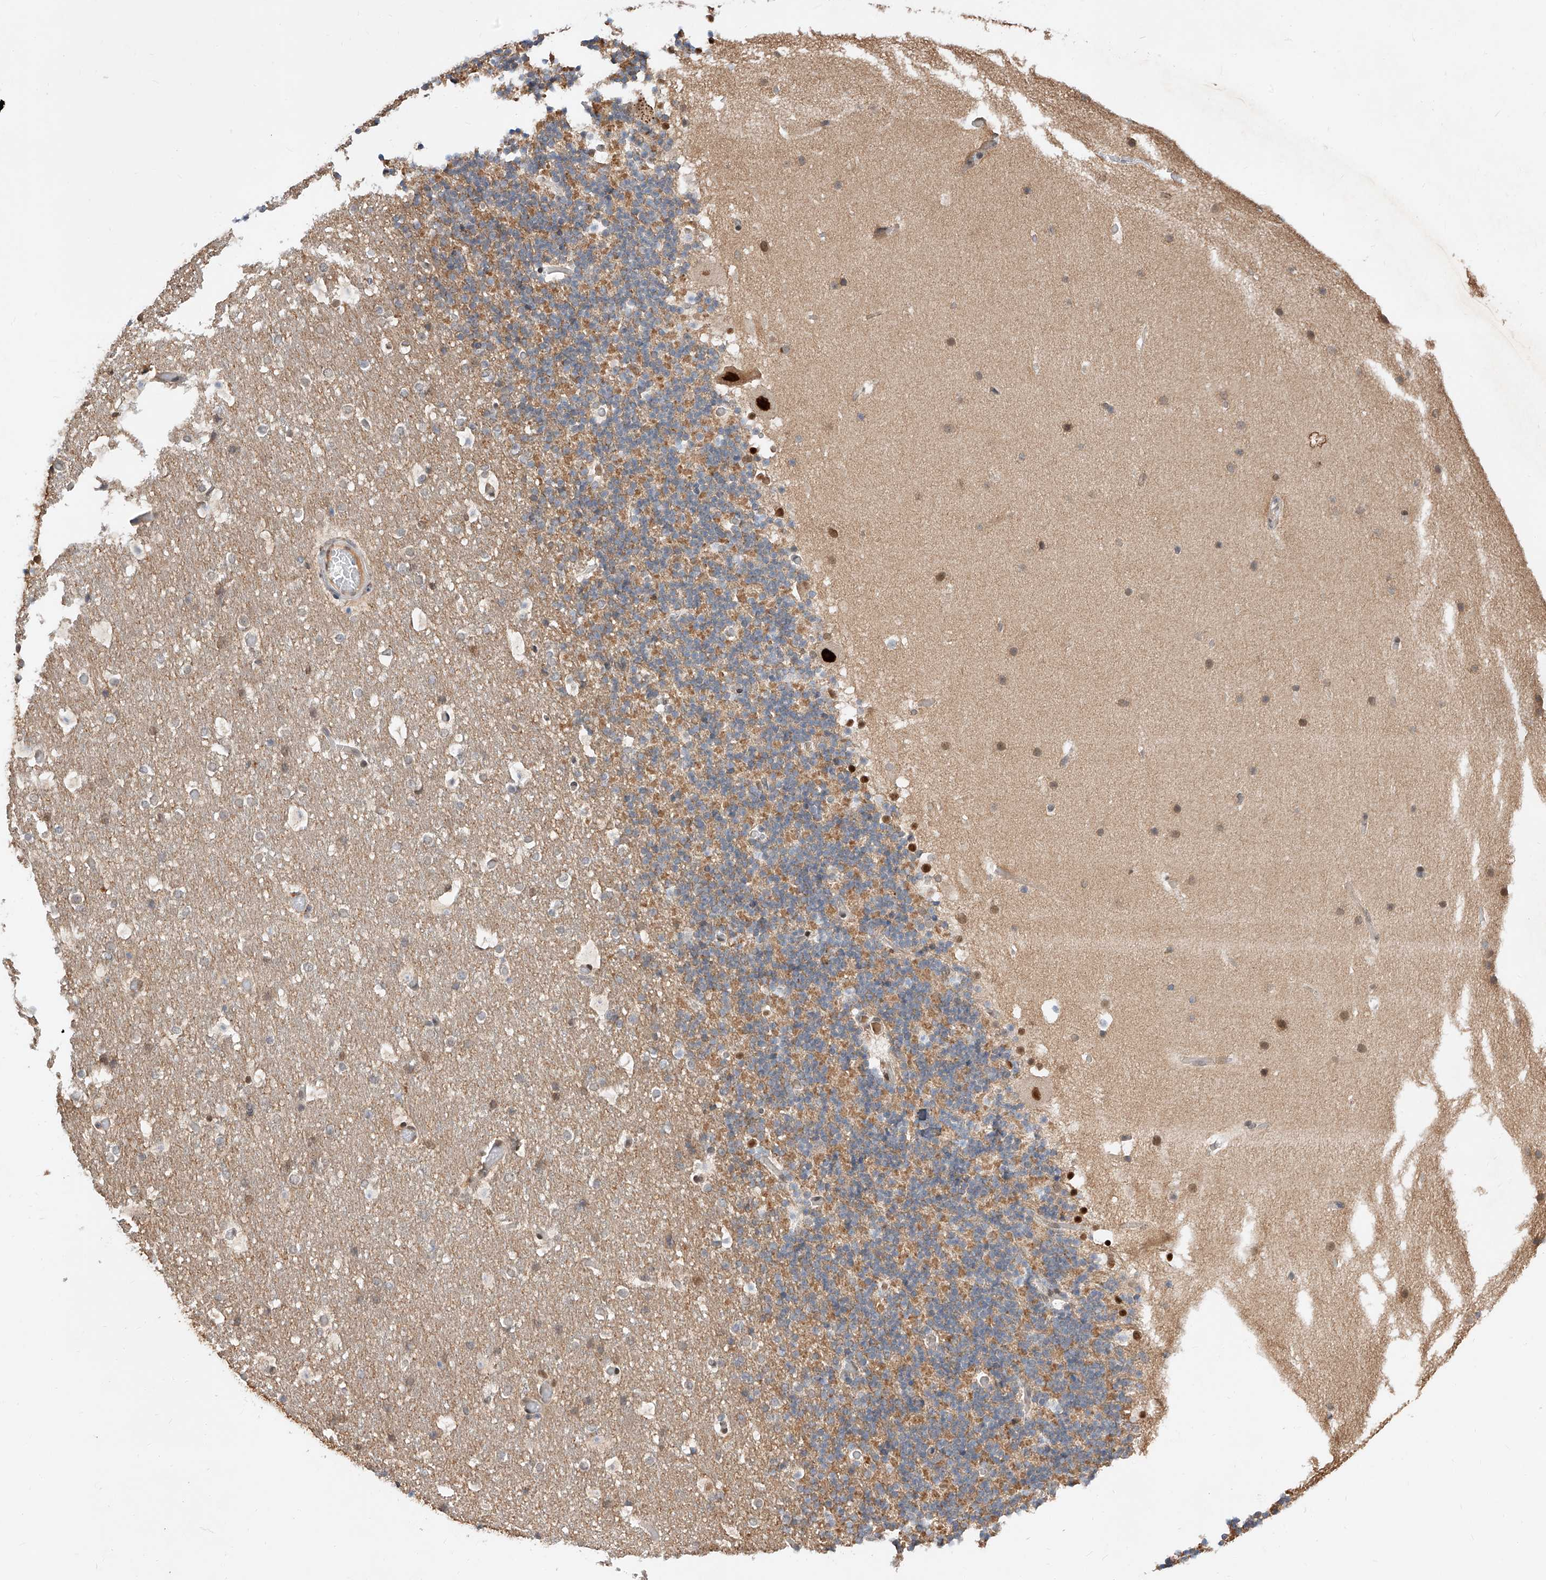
{"staining": {"intensity": "moderate", "quantity": "25%-75%", "location": "cytoplasmic/membranous"}, "tissue": "cerebellum", "cell_type": "Cells in granular layer", "image_type": "normal", "snomed": [{"axis": "morphology", "description": "Normal tissue, NOS"}, {"axis": "topography", "description": "Cerebellum"}], "caption": "DAB (3,3'-diaminobenzidine) immunohistochemical staining of benign cerebellum shows moderate cytoplasmic/membranous protein positivity in approximately 25%-75% of cells in granular layer.", "gene": "DIRAS3", "patient": {"sex": "male", "age": 57}}